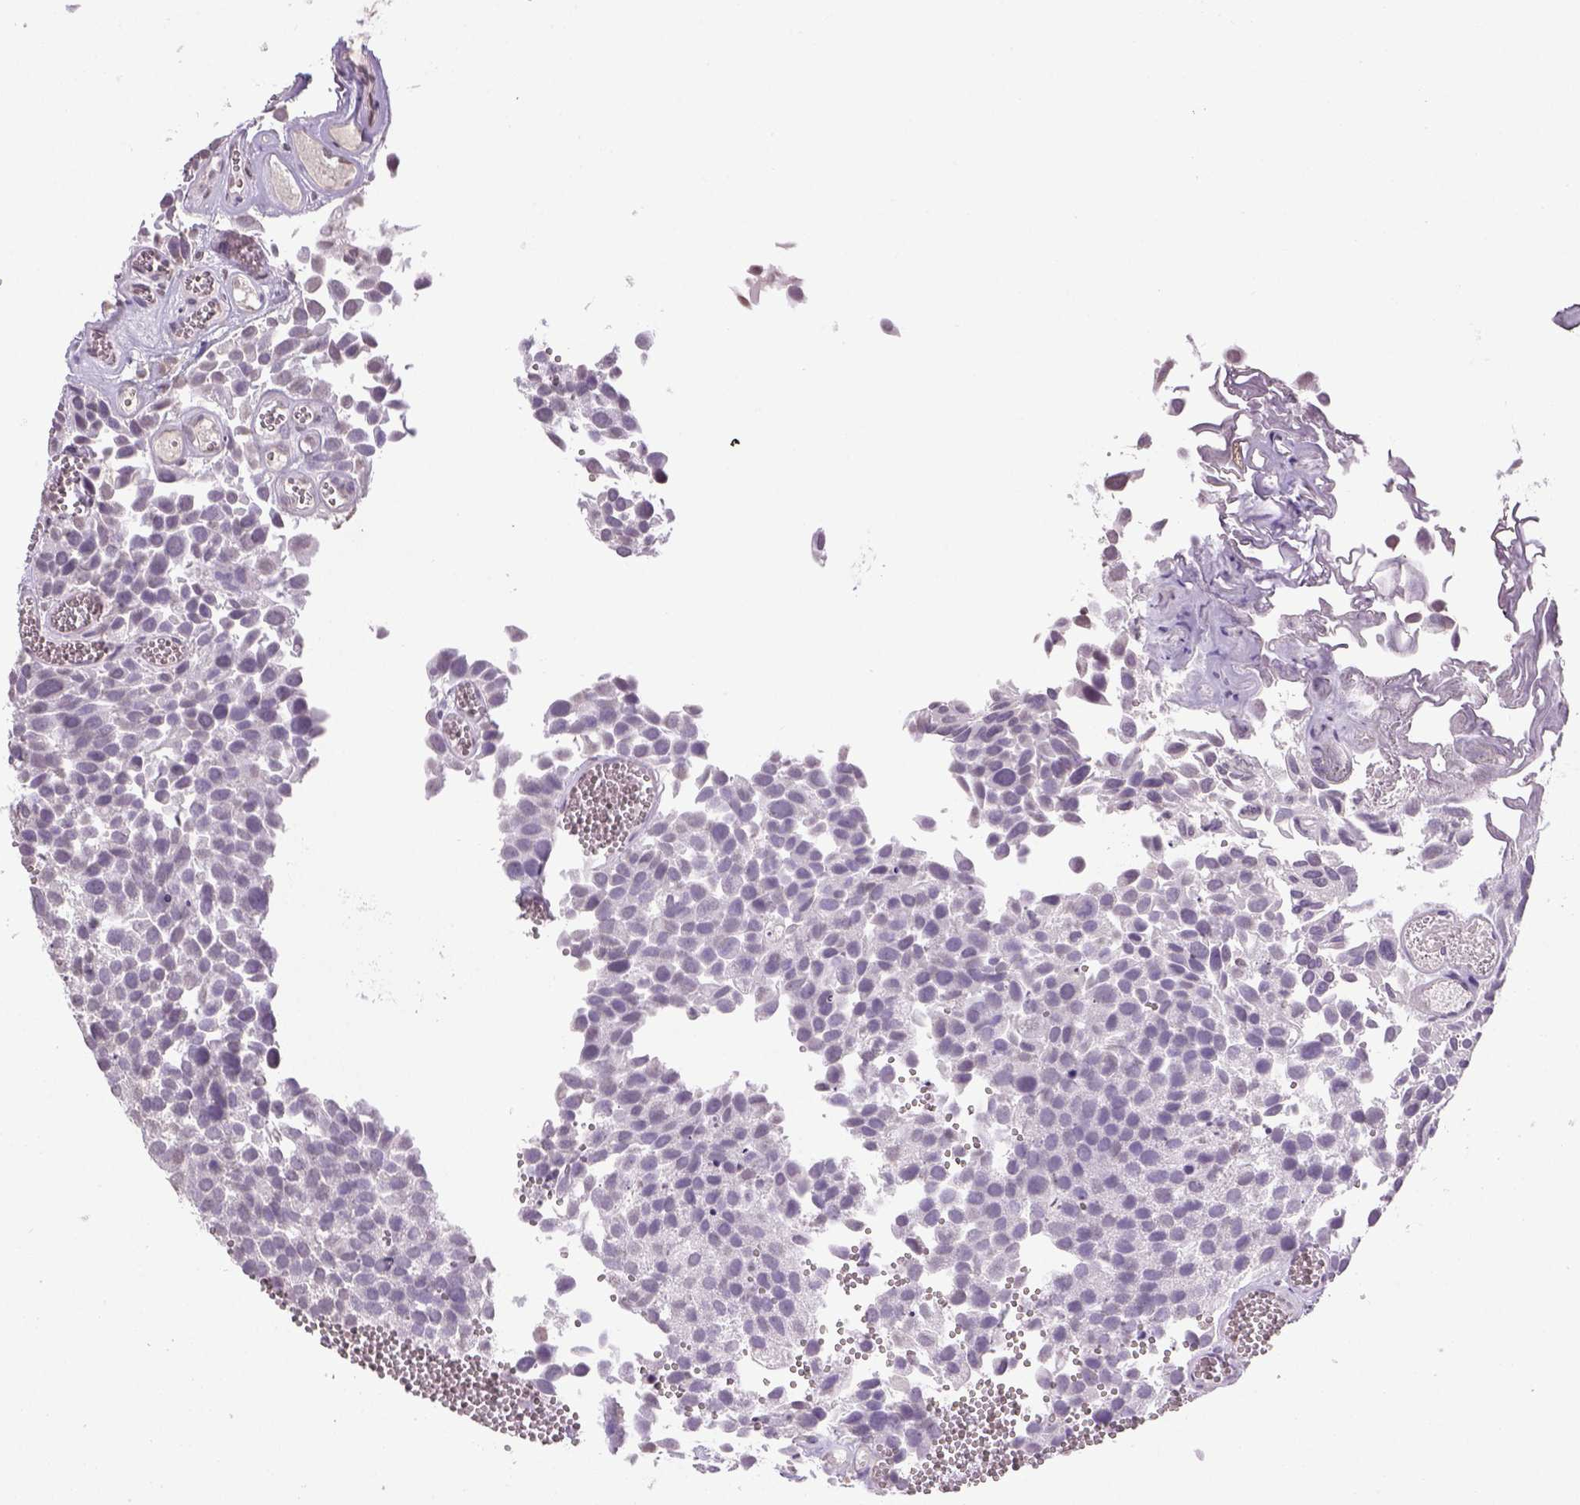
{"staining": {"intensity": "negative", "quantity": "none", "location": "none"}, "tissue": "urothelial cancer", "cell_type": "Tumor cells", "image_type": "cancer", "snomed": [{"axis": "morphology", "description": "Urothelial carcinoma, Low grade"}, {"axis": "topography", "description": "Urinary bladder"}], "caption": "High magnification brightfield microscopy of urothelial carcinoma (low-grade) stained with DAB (brown) and counterstained with hematoxylin (blue): tumor cells show no significant expression. (DAB (3,3'-diaminobenzidine) IHC visualized using brightfield microscopy, high magnification).", "gene": "PRRT1", "patient": {"sex": "female", "age": 69}}